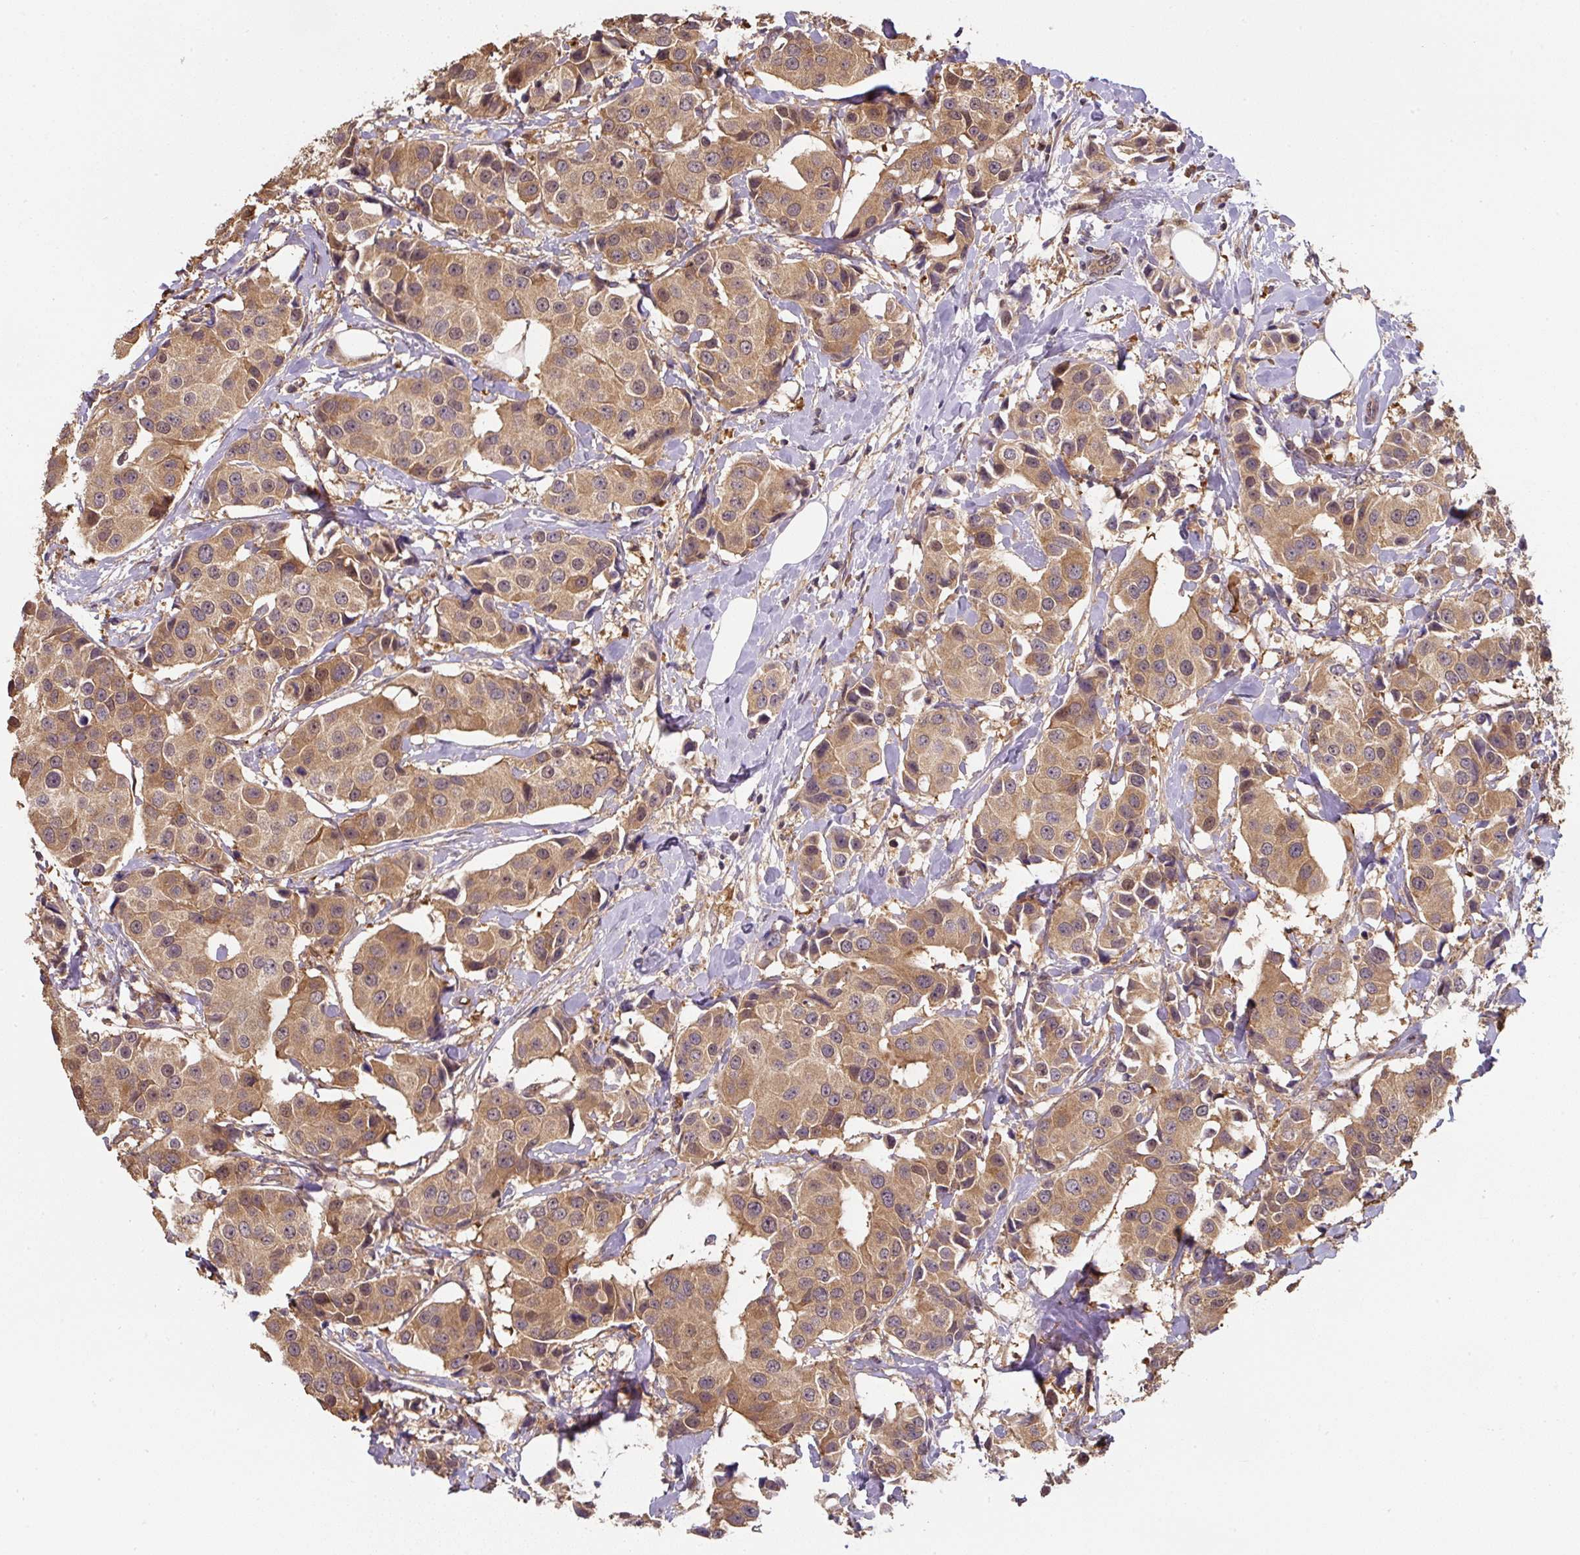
{"staining": {"intensity": "moderate", "quantity": ">75%", "location": "cytoplasmic/membranous"}, "tissue": "breast cancer", "cell_type": "Tumor cells", "image_type": "cancer", "snomed": [{"axis": "morphology", "description": "Normal tissue, NOS"}, {"axis": "morphology", "description": "Duct carcinoma"}, {"axis": "topography", "description": "Breast"}], "caption": "Protein staining demonstrates moderate cytoplasmic/membranous expression in approximately >75% of tumor cells in breast cancer (invasive ductal carcinoma). (brown staining indicates protein expression, while blue staining denotes nuclei).", "gene": "ST13", "patient": {"sex": "female", "age": 39}}